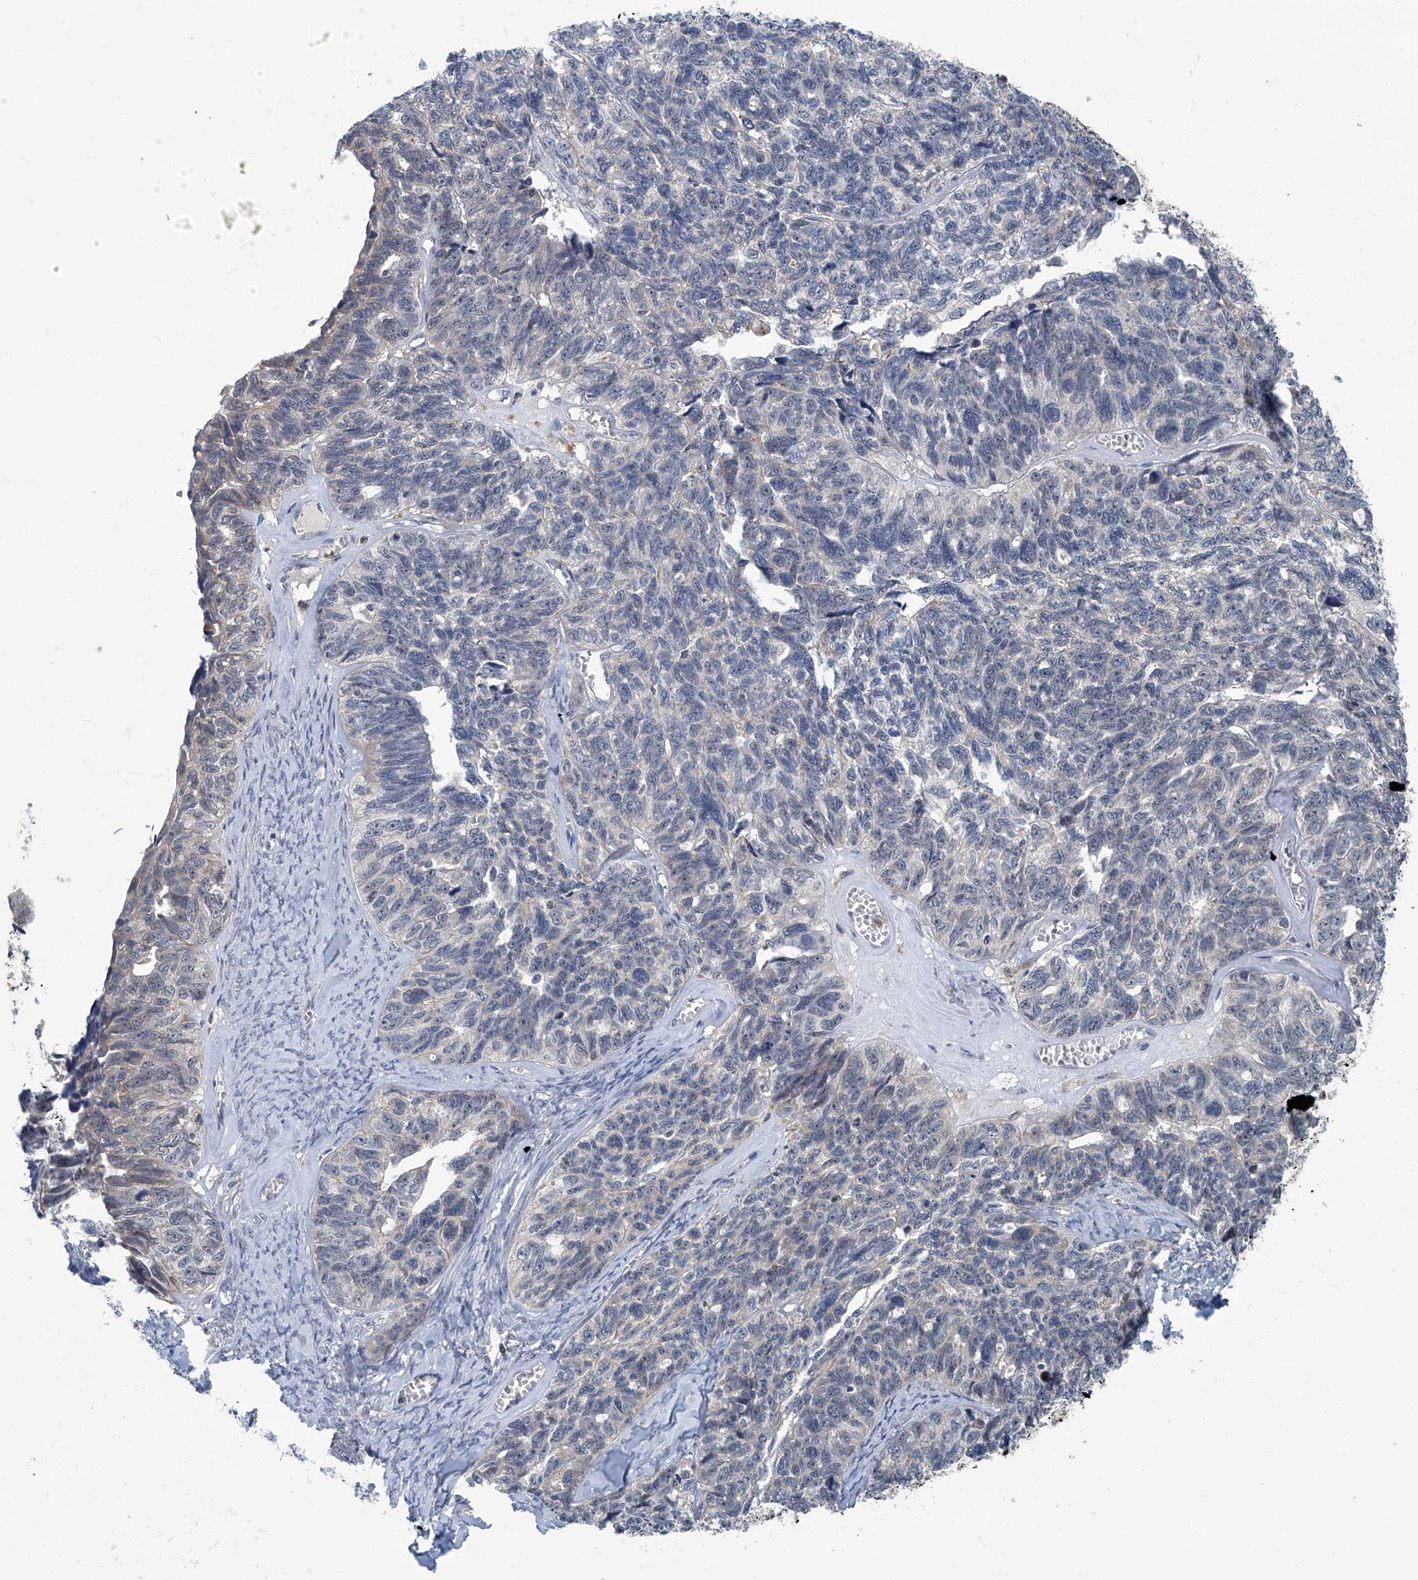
{"staining": {"intensity": "negative", "quantity": "none", "location": "none"}, "tissue": "ovarian cancer", "cell_type": "Tumor cells", "image_type": "cancer", "snomed": [{"axis": "morphology", "description": "Cystadenocarcinoma, serous, NOS"}, {"axis": "topography", "description": "Ovary"}], "caption": "Ovarian cancer was stained to show a protein in brown. There is no significant staining in tumor cells.", "gene": "AKNAD1", "patient": {"sex": "female", "age": 79}}